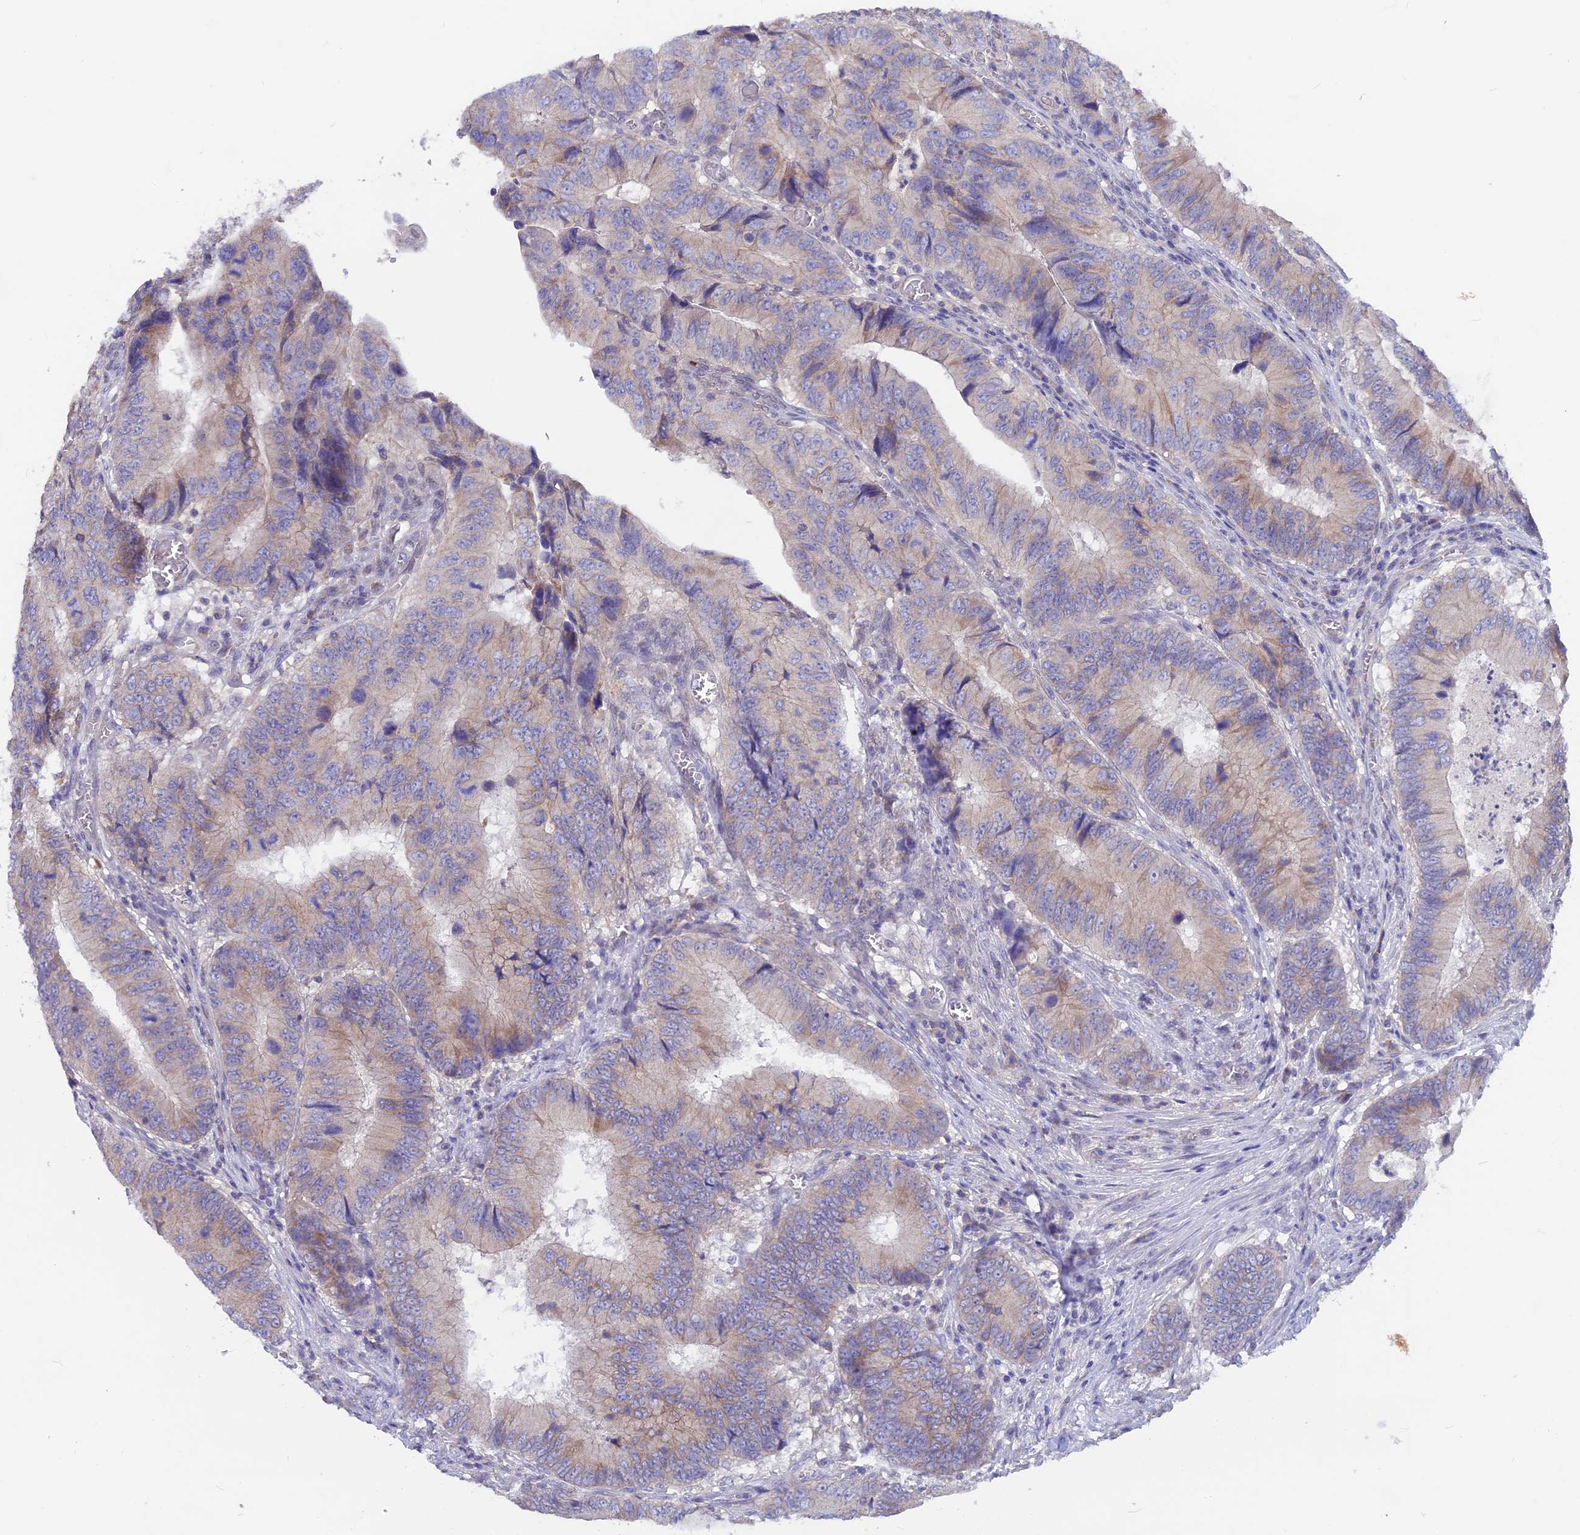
{"staining": {"intensity": "weak", "quantity": "25%-75%", "location": "cytoplasmic/membranous"}, "tissue": "colorectal cancer", "cell_type": "Tumor cells", "image_type": "cancer", "snomed": [{"axis": "morphology", "description": "Adenocarcinoma, NOS"}, {"axis": "topography", "description": "Colon"}], "caption": "A brown stain shows weak cytoplasmic/membranous staining of a protein in human adenocarcinoma (colorectal) tumor cells. Ihc stains the protein in brown and the nuclei are stained blue.", "gene": "PZP", "patient": {"sex": "male", "age": 85}}